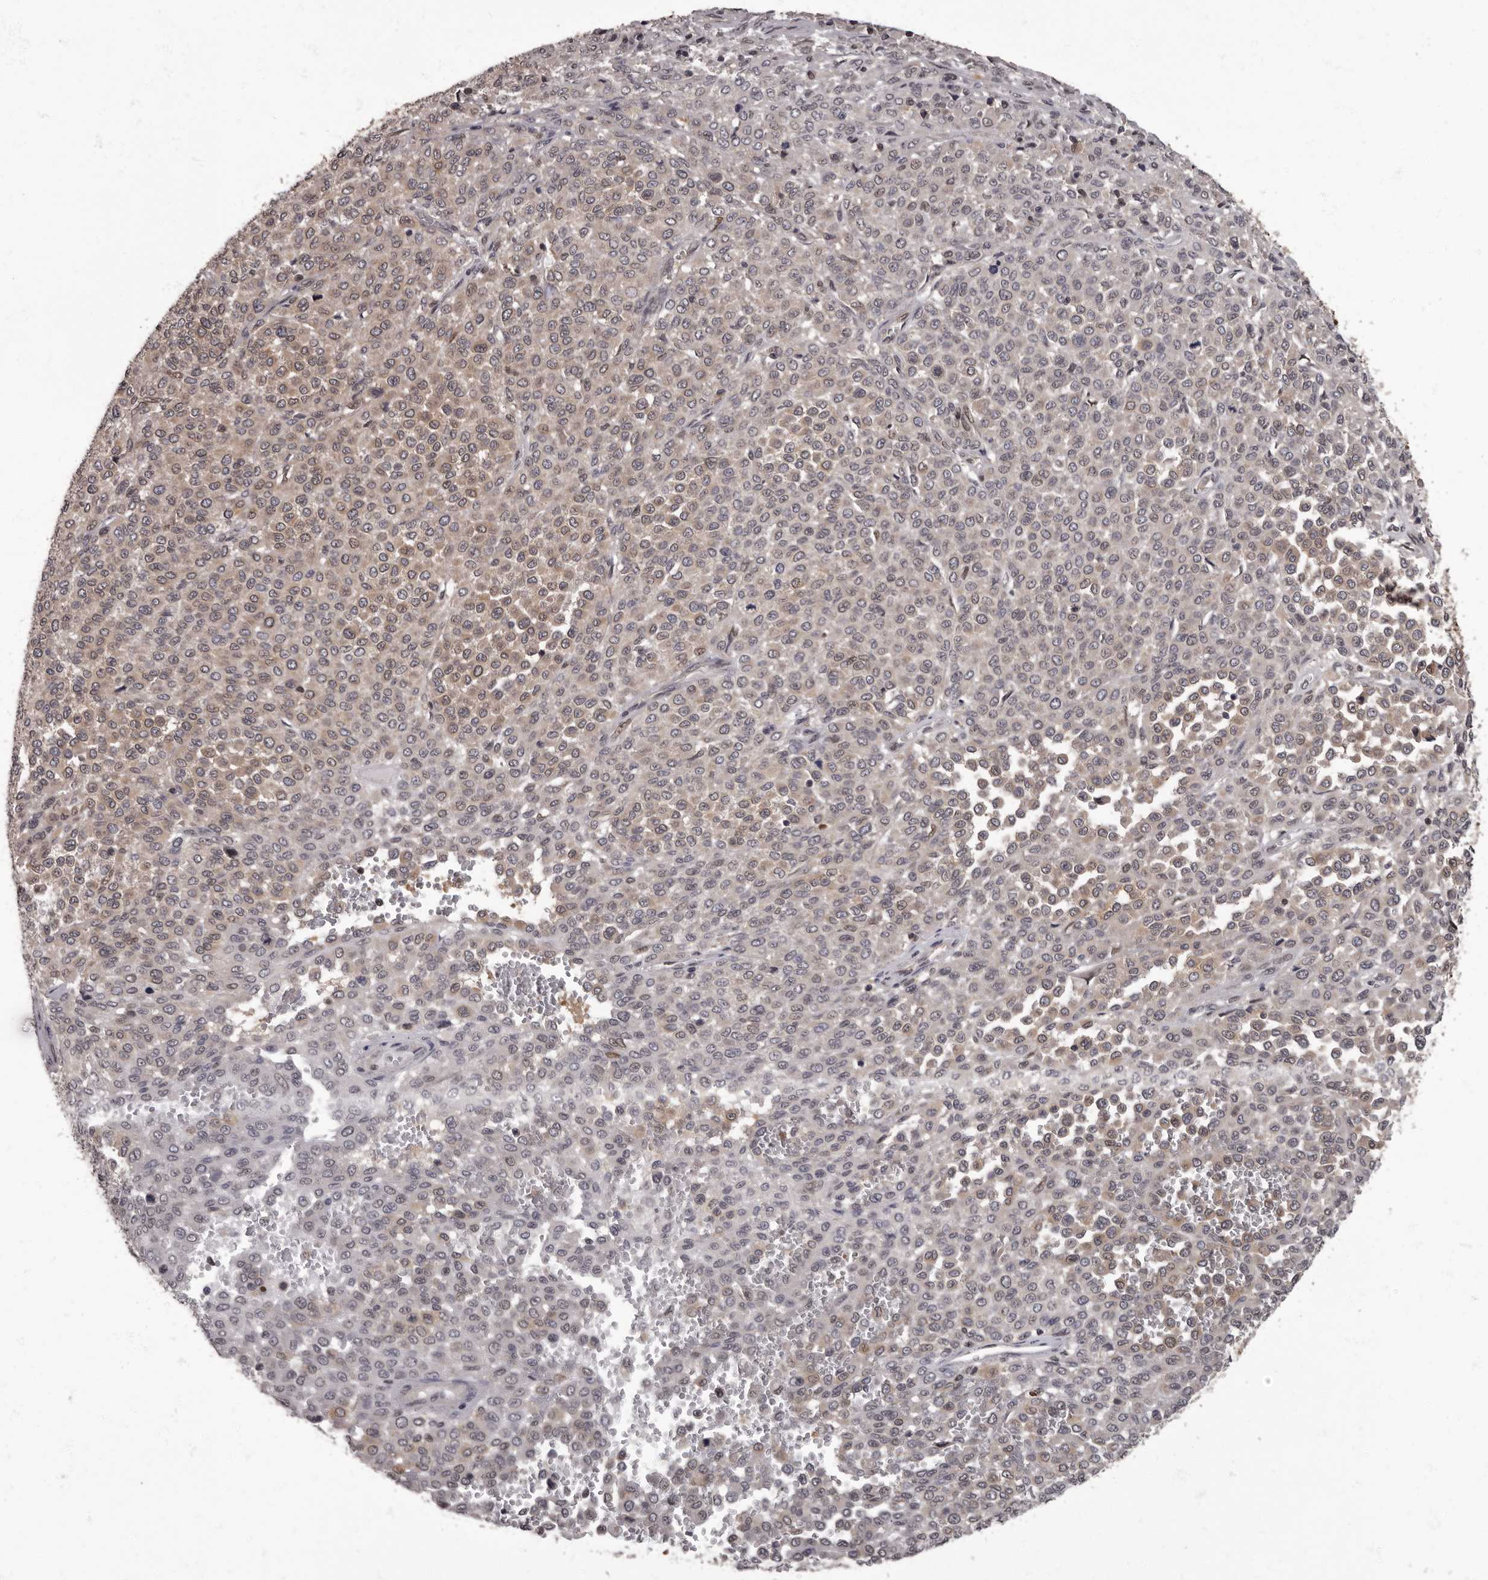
{"staining": {"intensity": "weak", "quantity": ">75%", "location": "cytoplasmic/membranous,nuclear"}, "tissue": "melanoma", "cell_type": "Tumor cells", "image_type": "cancer", "snomed": [{"axis": "morphology", "description": "Malignant melanoma, Metastatic site"}, {"axis": "topography", "description": "Pancreas"}], "caption": "Malignant melanoma (metastatic site) stained with a brown dye displays weak cytoplasmic/membranous and nuclear positive positivity in approximately >75% of tumor cells.", "gene": "C1orf50", "patient": {"sex": "female", "age": 30}}